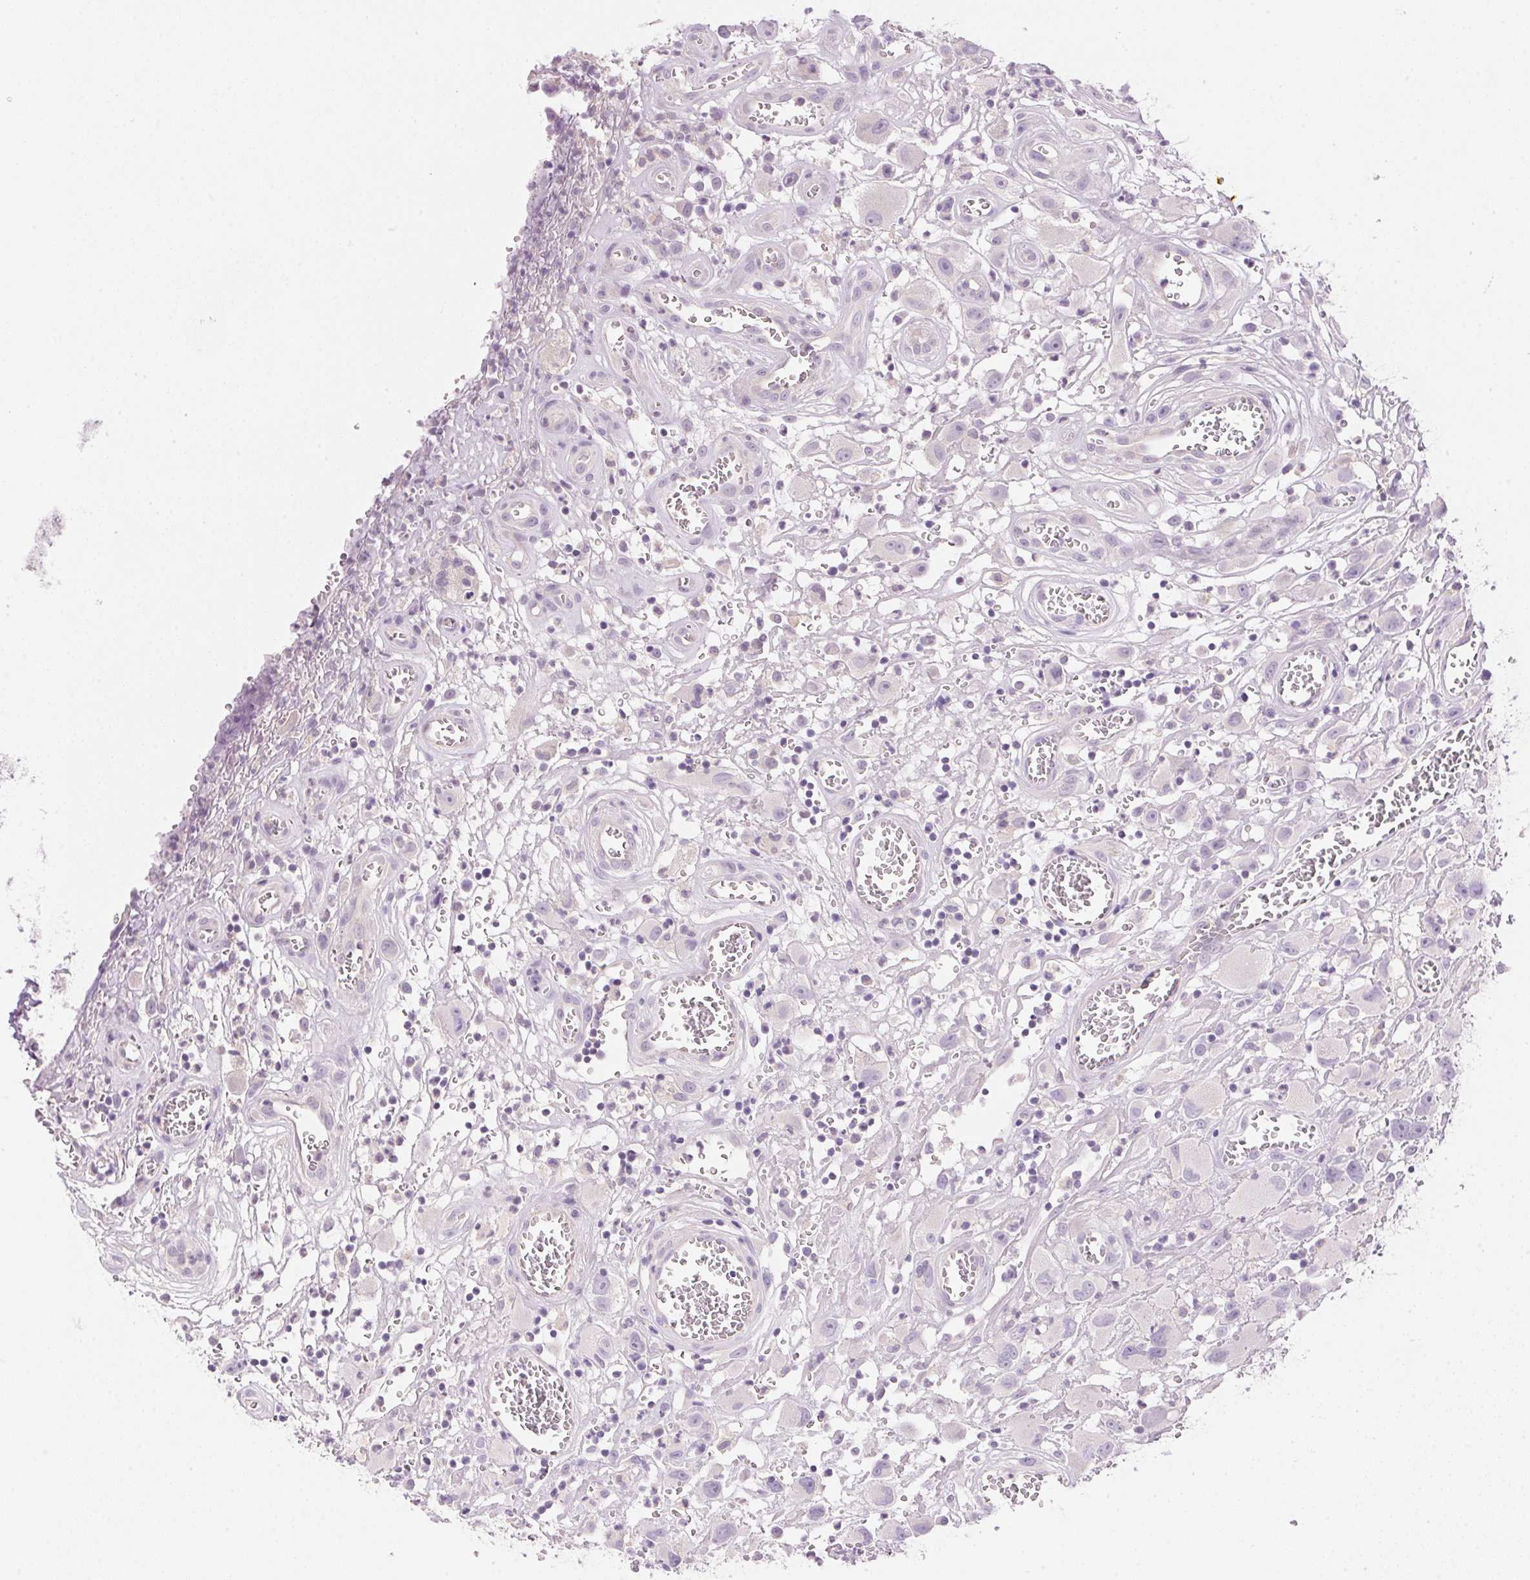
{"staining": {"intensity": "negative", "quantity": "none", "location": "none"}, "tissue": "head and neck cancer", "cell_type": "Tumor cells", "image_type": "cancer", "snomed": [{"axis": "morphology", "description": "Squamous cell carcinoma, NOS"}, {"axis": "morphology", "description": "Squamous cell carcinoma, metastatic, NOS"}, {"axis": "topography", "description": "Oral tissue"}, {"axis": "topography", "description": "Head-Neck"}], "caption": "Human head and neck cancer stained for a protein using IHC demonstrates no positivity in tumor cells.", "gene": "HSD17B2", "patient": {"sex": "female", "age": 85}}